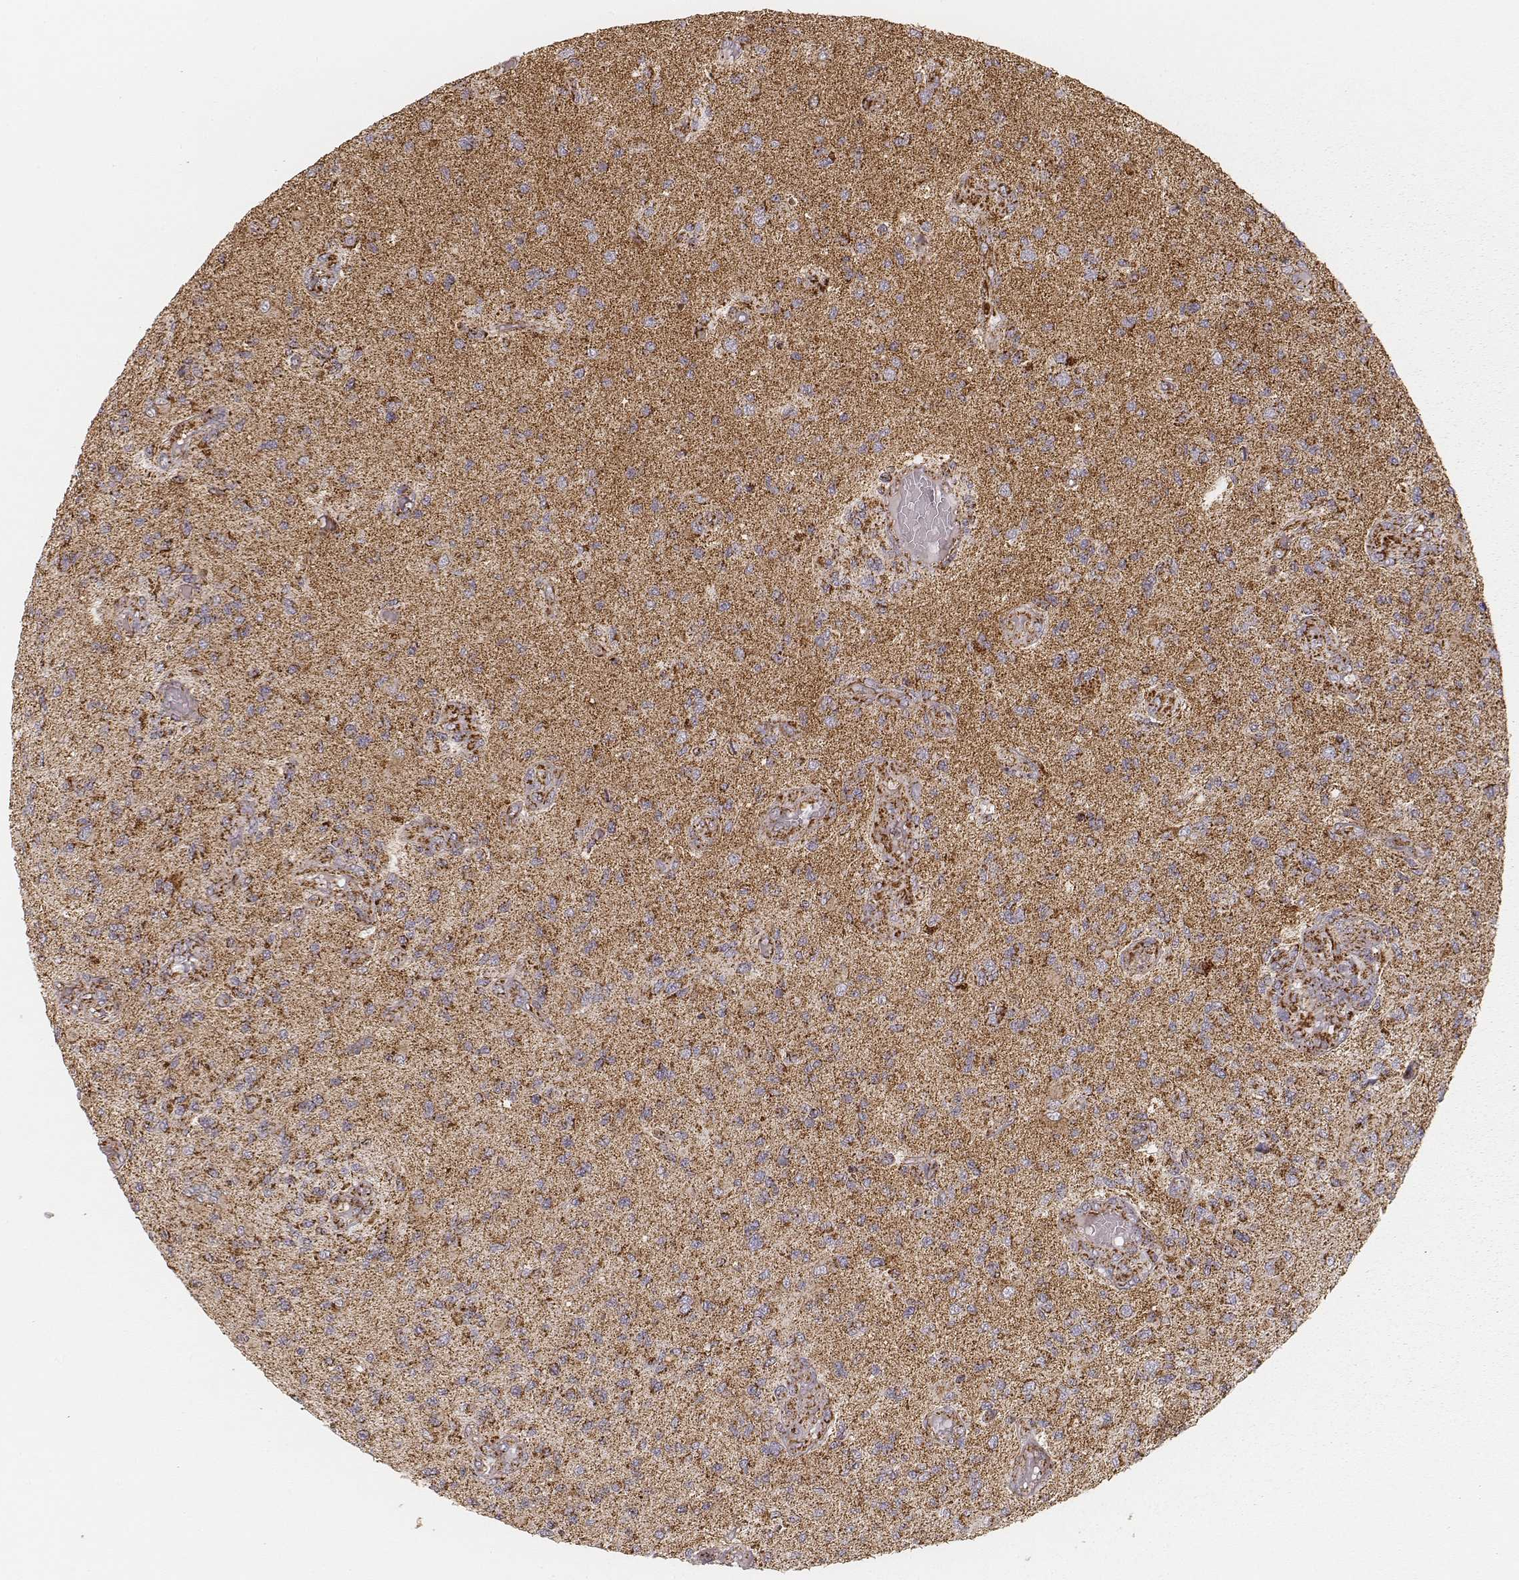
{"staining": {"intensity": "strong", "quantity": ">75%", "location": "cytoplasmic/membranous"}, "tissue": "glioma", "cell_type": "Tumor cells", "image_type": "cancer", "snomed": [{"axis": "morphology", "description": "Glioma, malignant, High grade"}, {"axis": "topography", "description": "Brain"}], "caption": "Protein expression analysis of human glioma reveals strong cytoplasmic/membranous expression in about >75% of tumor cells.", "gene": "CS", "patient": {"sex": "female", "age": 63}}